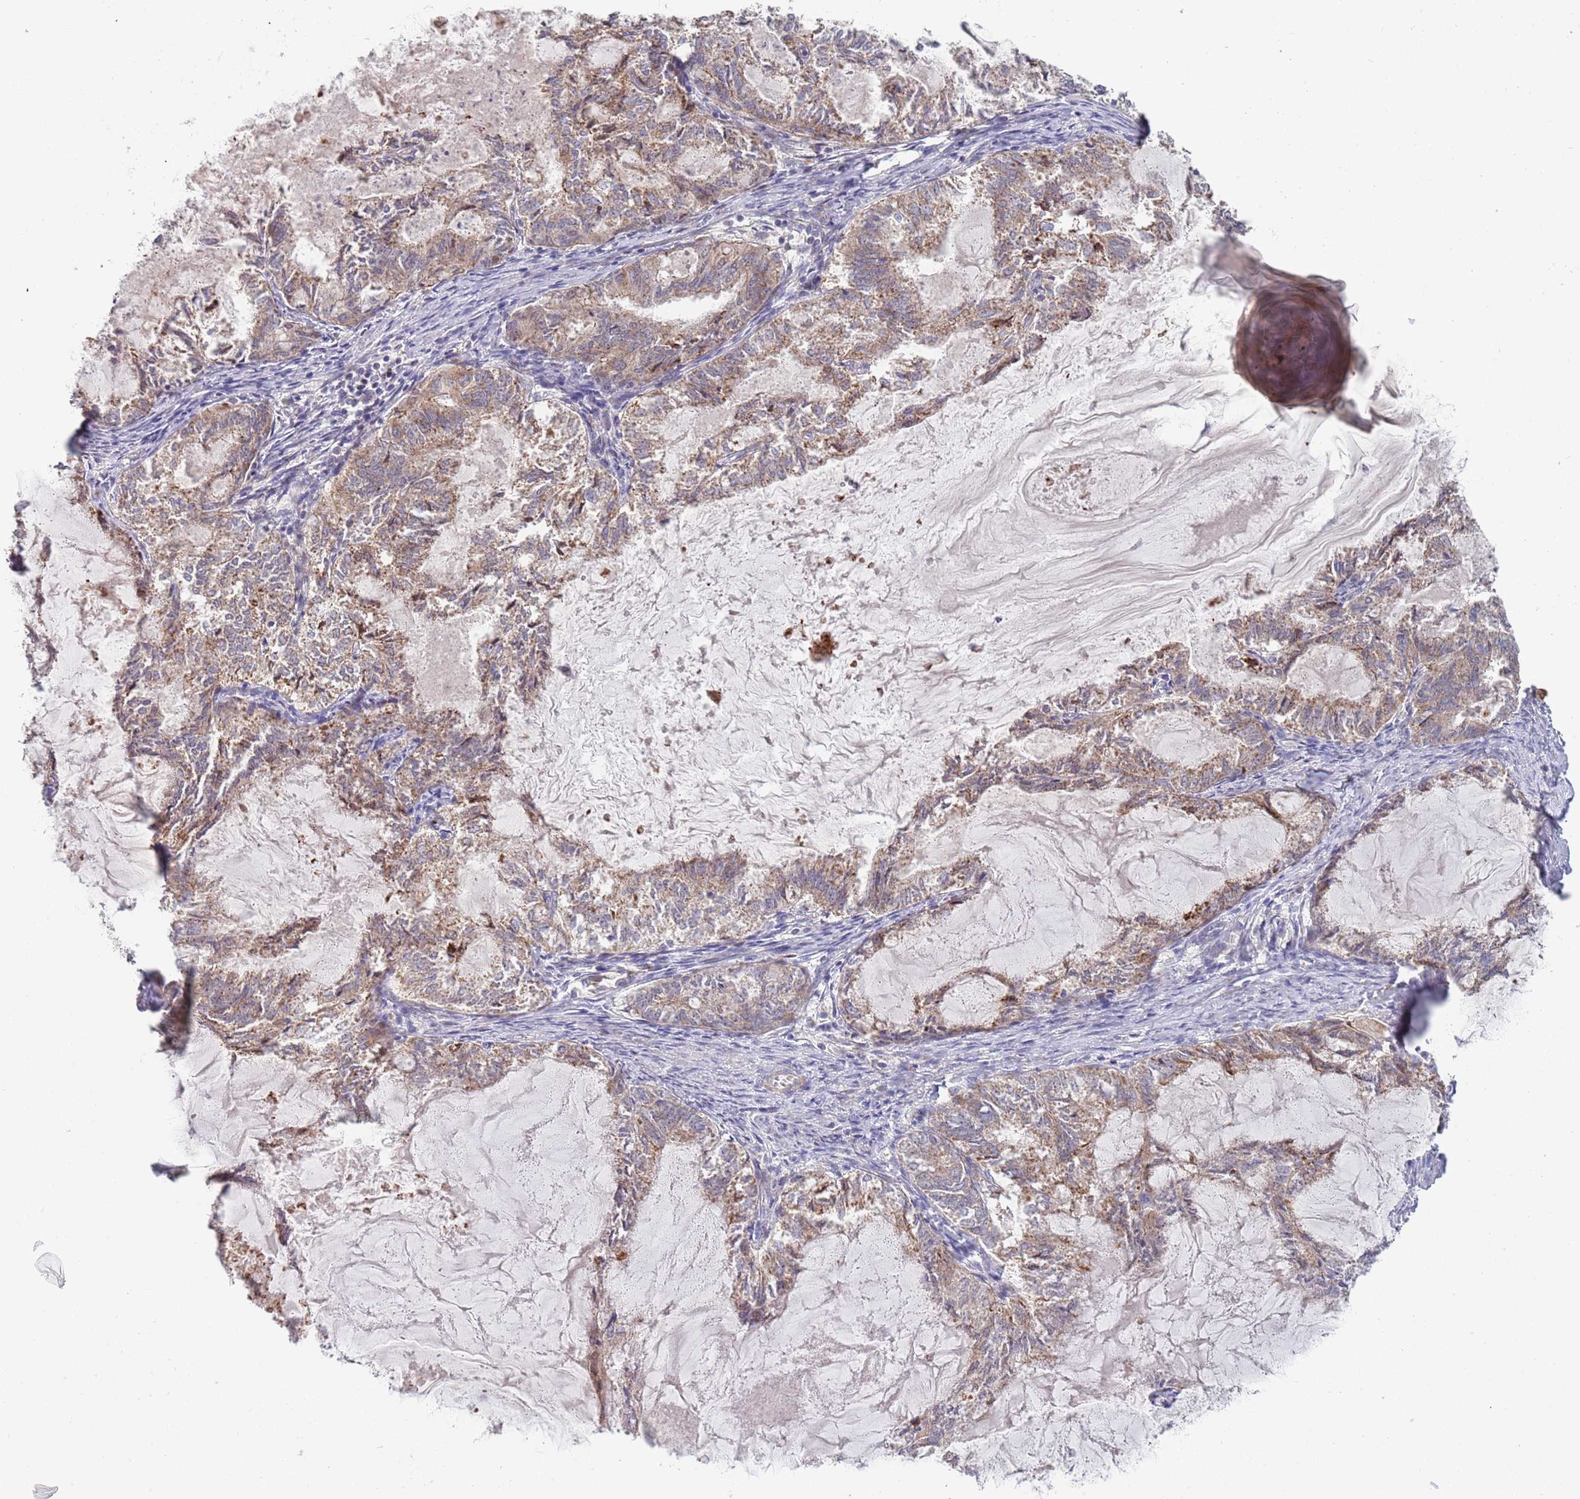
{"staining": {"intensity": "moderate", "quantity": "25%-75%", "location": "cytoplasmic/membranous"}, "tissue": "endometrial cancer", "cell_type": "Tumor cells", "image_type": "cancer", "snomed": [{"axis": "morphology", "description": "Adenocarcinoma, NOS"}, {"axis": "topography", "description": "Endometrium"}], "caption": "A brown stain labels moderate cytoplasmic/membranous staining of a protein in endometrial adenocarcinoma tumor cells. The staining was performed using DAB (3,3'-diaminobenzidine), with brown indicating positive protein expression. Nuclei are stained blue with hematoxylin.", "gene": "ABCC10", "patient": {"sex": "female", "age": 86}}